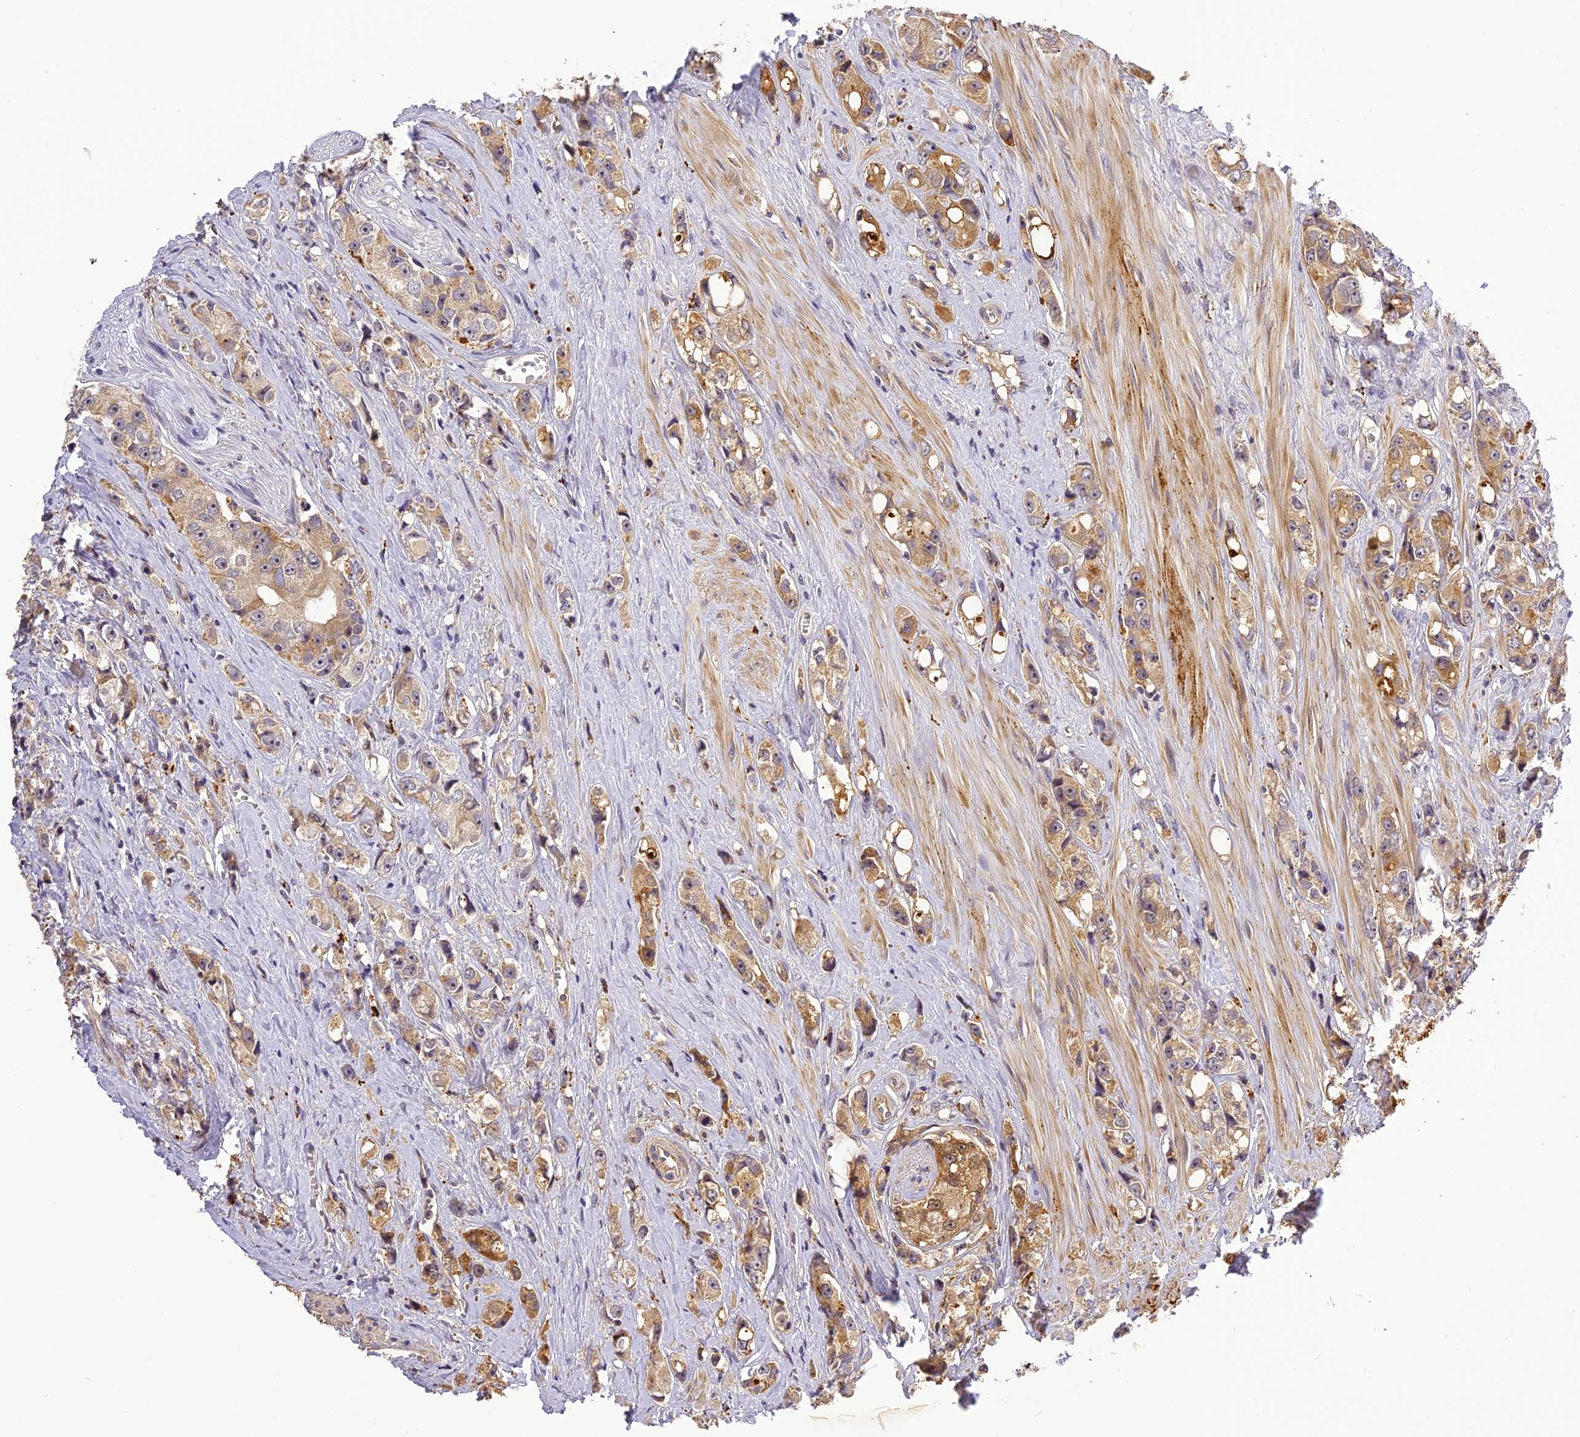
{"staining": {"intensity": "moderate", "quantity": ">75%", "location": "cytoplasmic/membranous"}, "tissue": "prostate cancer", "cell_type": "Tumor cells", "image_type": "cancer", "snomed": [{"axis": "morphology", "description": "Adenocarcinoma, High grade"}, {"axis": "topography", "description": "Prostate"}], "caption": "Human prostate high-grade adenocarcinoma stained with a brown dye reveals moderate cytoplasmic/membranous positive staining in approximately >75% of tumor cells.", "gene": "FNIP2", "patient": {"sex": "male", "age": 74}}